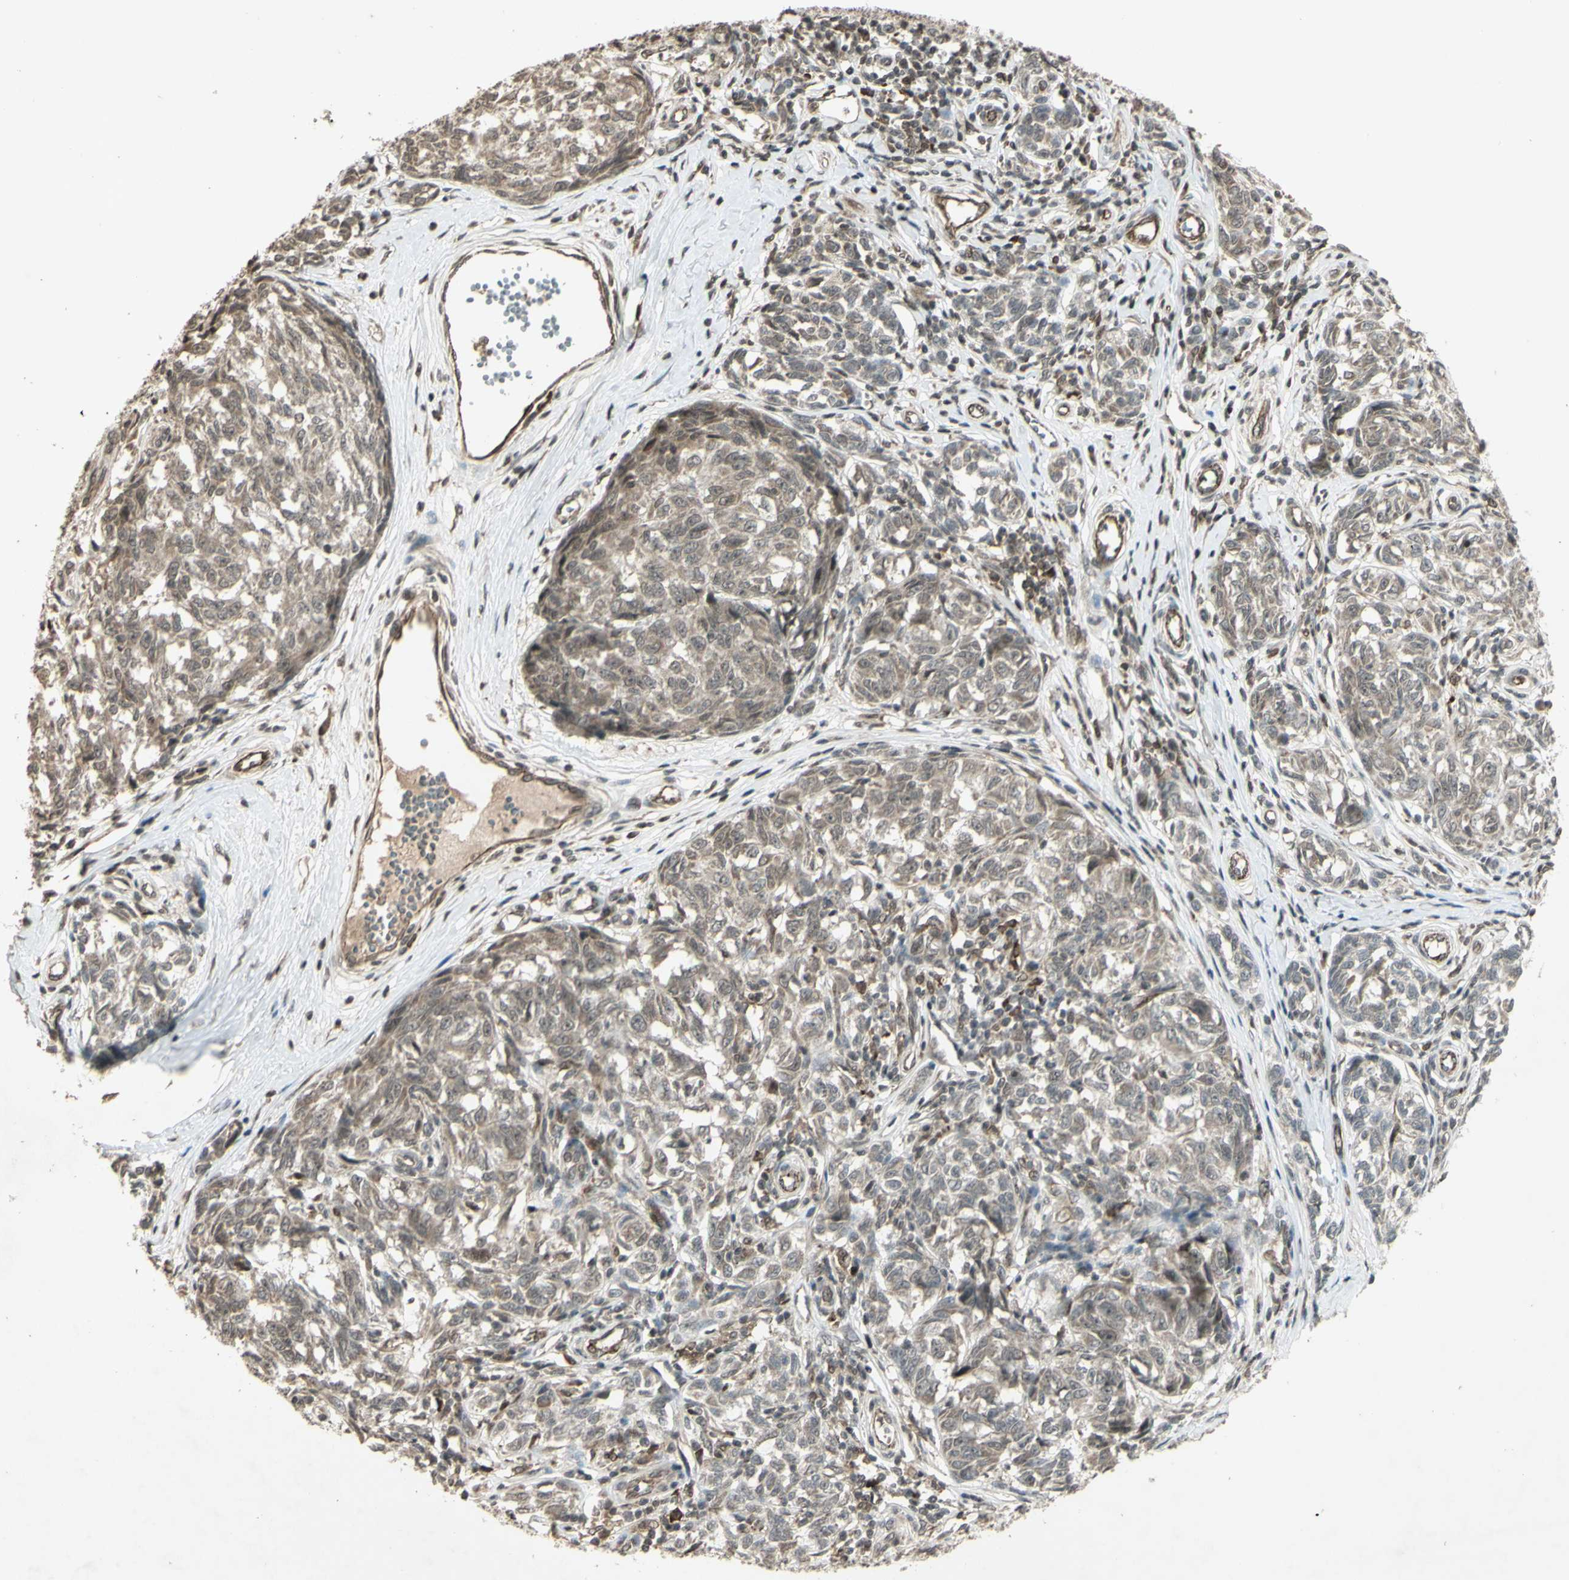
{"staining": {"intensity": "weak", "quantity": "25%-75%", "location": "cytoplasmic/membranous"}, "tissue": "melanoma", "cell_type": "Tumor cells", "image_type": "cancer", "snomed": [{"axis": "morphology", "description": "Malignant melanoma, NOS"}, {"axis": "topography", "description": "Skin"}], "caption": "Human malignant melanoma stained with a brown dye displays weak cytoplasmic/membranous positive positivity in approximately 25%-75% of tumor cells.", "gene": "BLNK", "patient": {"sex": "female", "age": 64}}